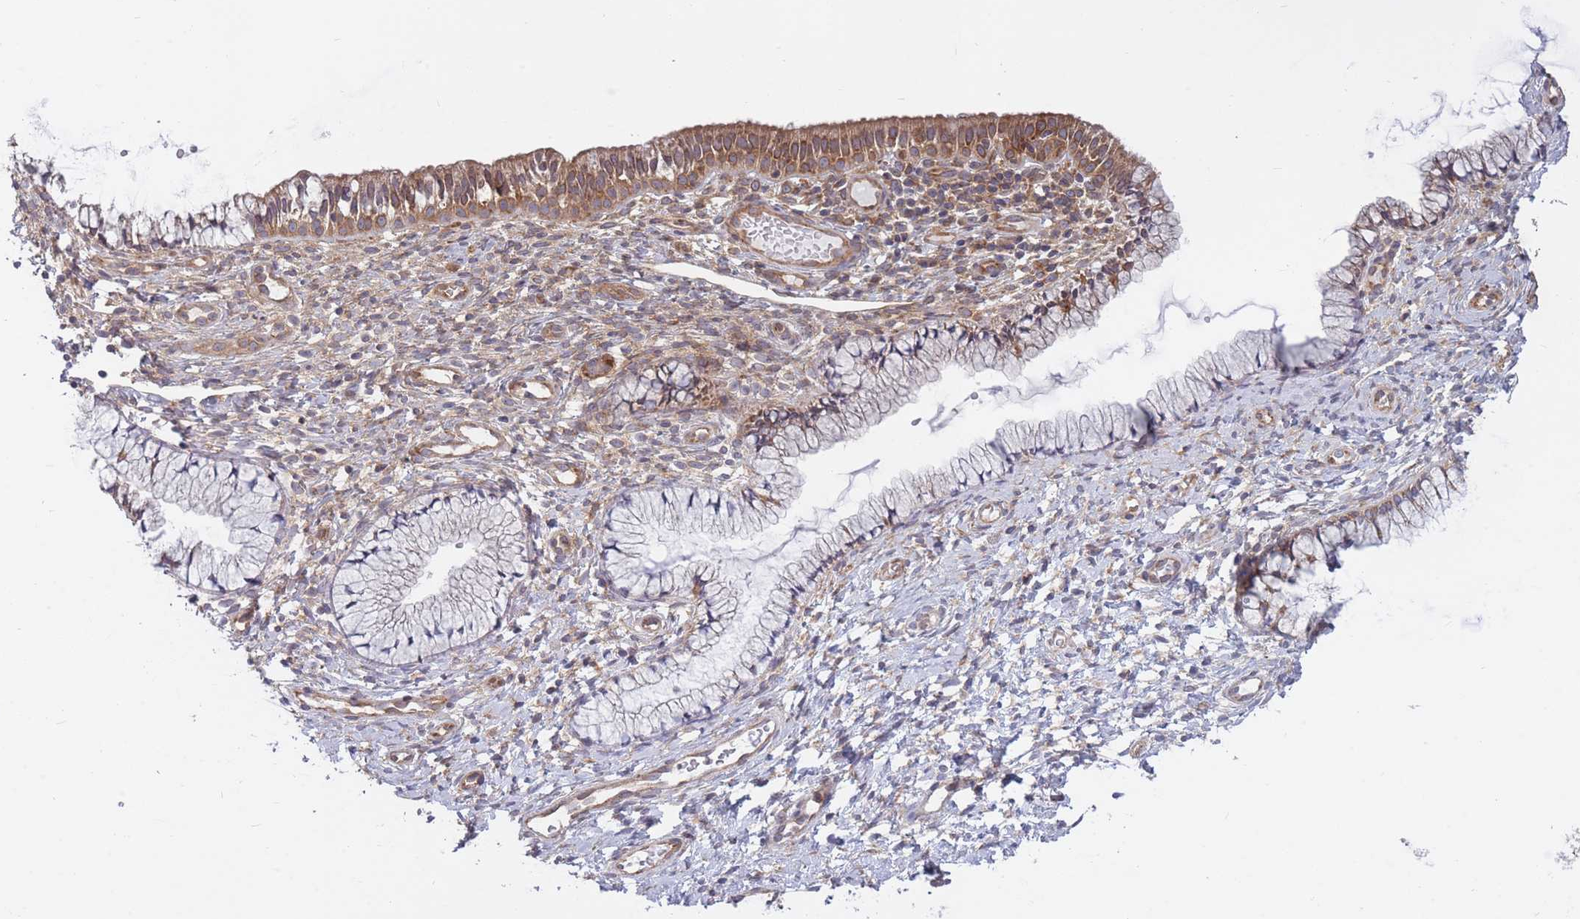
{"staining": {"intensity": "strong", "quantity": ">75%", "location": "cytoplasmic/membranous"}, "tissue": "cervix", "cell_type": "Glandular cells", "image_type": "normal", "snomed": [{"axis": "morphology", "description": "Normal tissue, NOS"}, {"axis": "topography", "description": "Cervix"}], "caption": "Cervix stained with DAB (3,3'-diaminobenzidine) IHC demonstrates high levels of strong cytoplasmic/membranous staining in about >75% of glandular cells.", "gene": "CCDC124", "patient": {"sex": "female", "age": 36}}